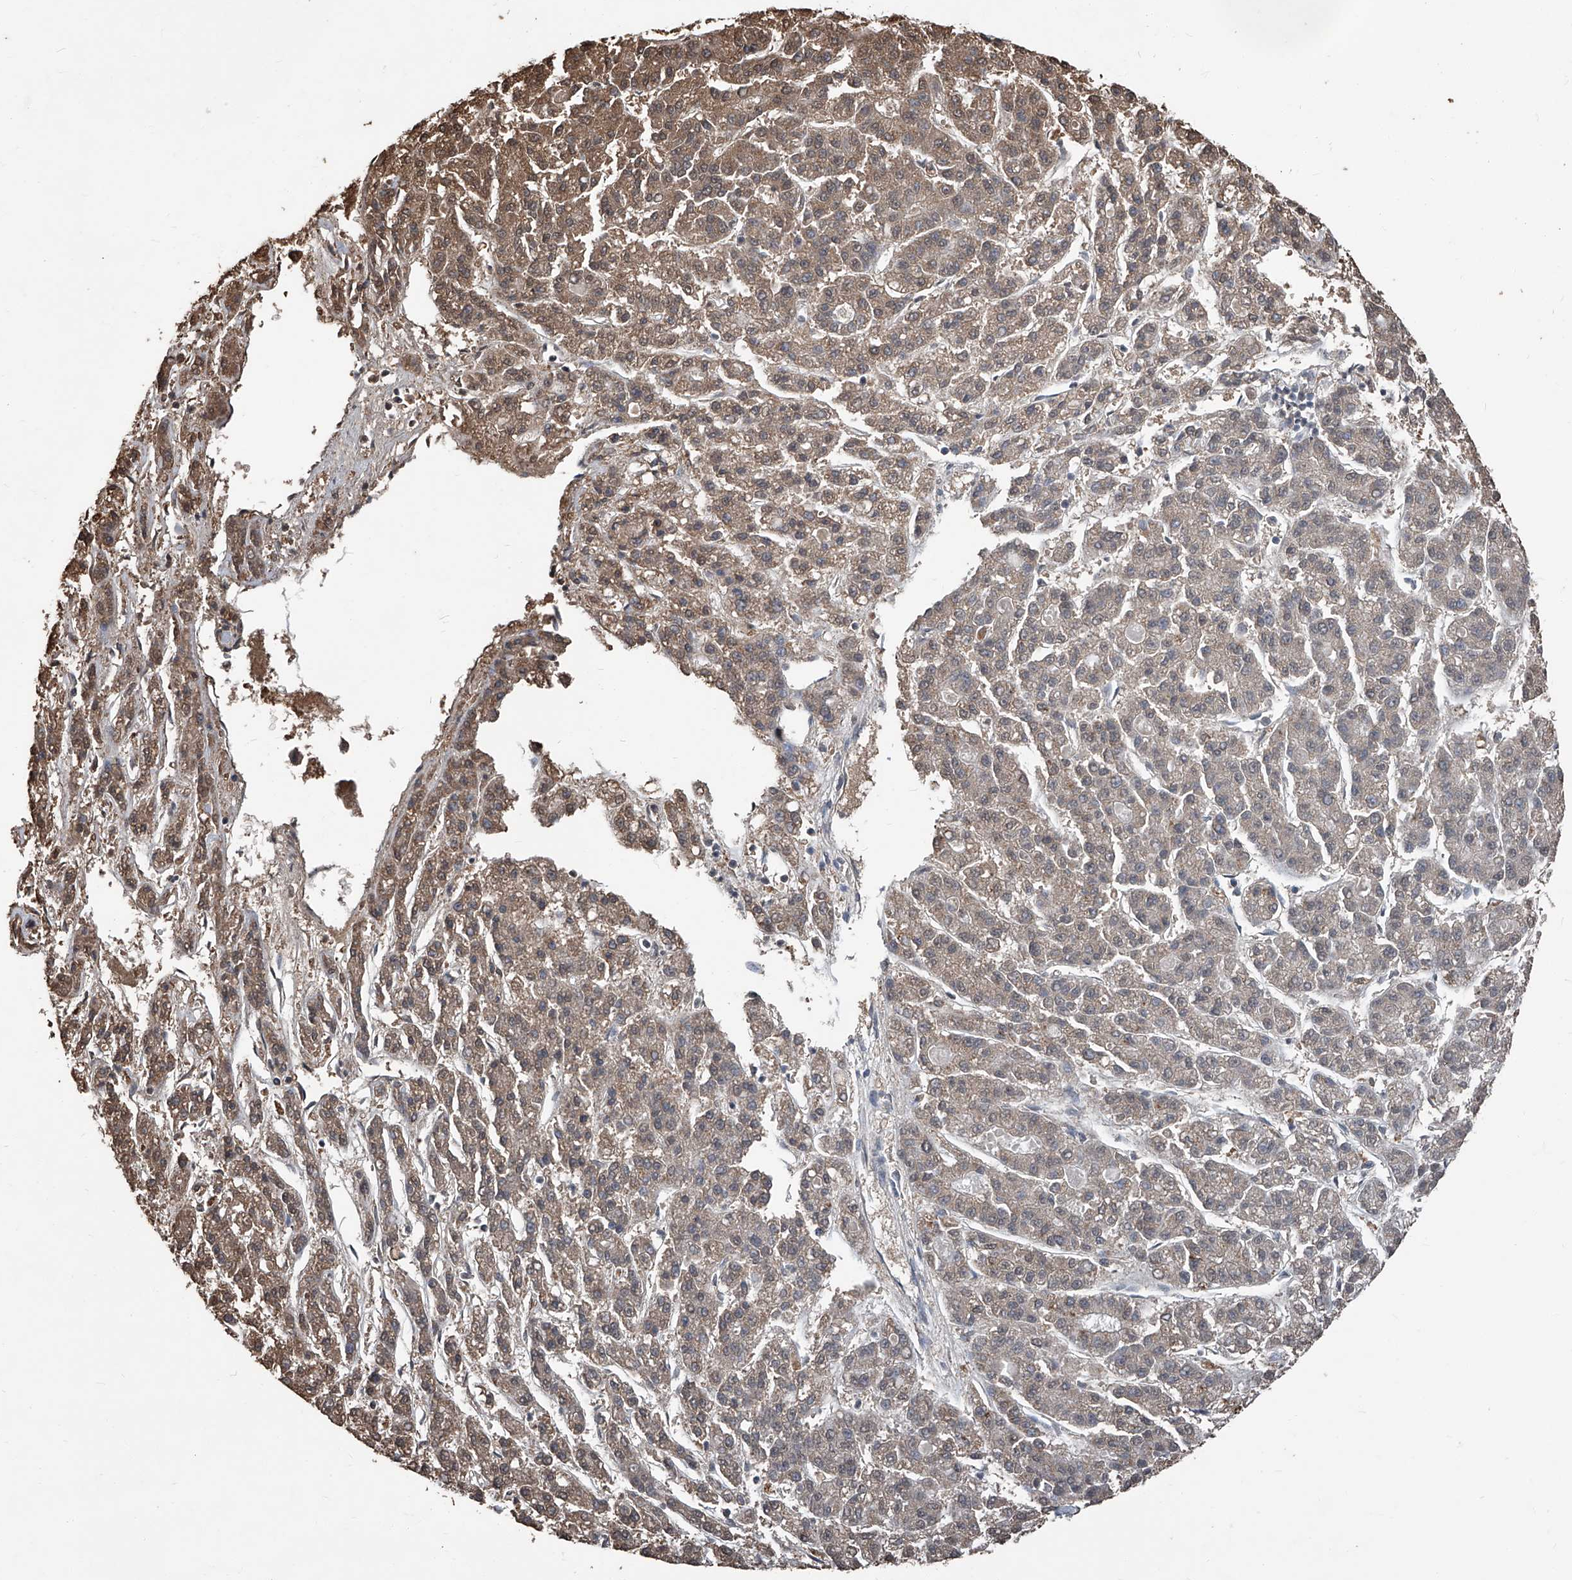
{"staining": {"intensity": "moderate", "quantity": ">75%", "location": "cytoplasmic/membranous"}, "tissue": "liver cancer", "cell_type": "Tumor cells", "image_type": "cancer", "snomed": [{"axis": "morphology", "description": "Carcinoma, Hepatocellular, NOS"}, {"axis": "topography", "description": "Liver"}], "caption": "Immunohistochemical staining of human liver hepatocellular carcinoma exhibits moderate cytoplasmic/membranous protein staining in approximately >75% of tumor cells.", "gene": "STARD7", "patient": {"sex": "male", "age": 70}}